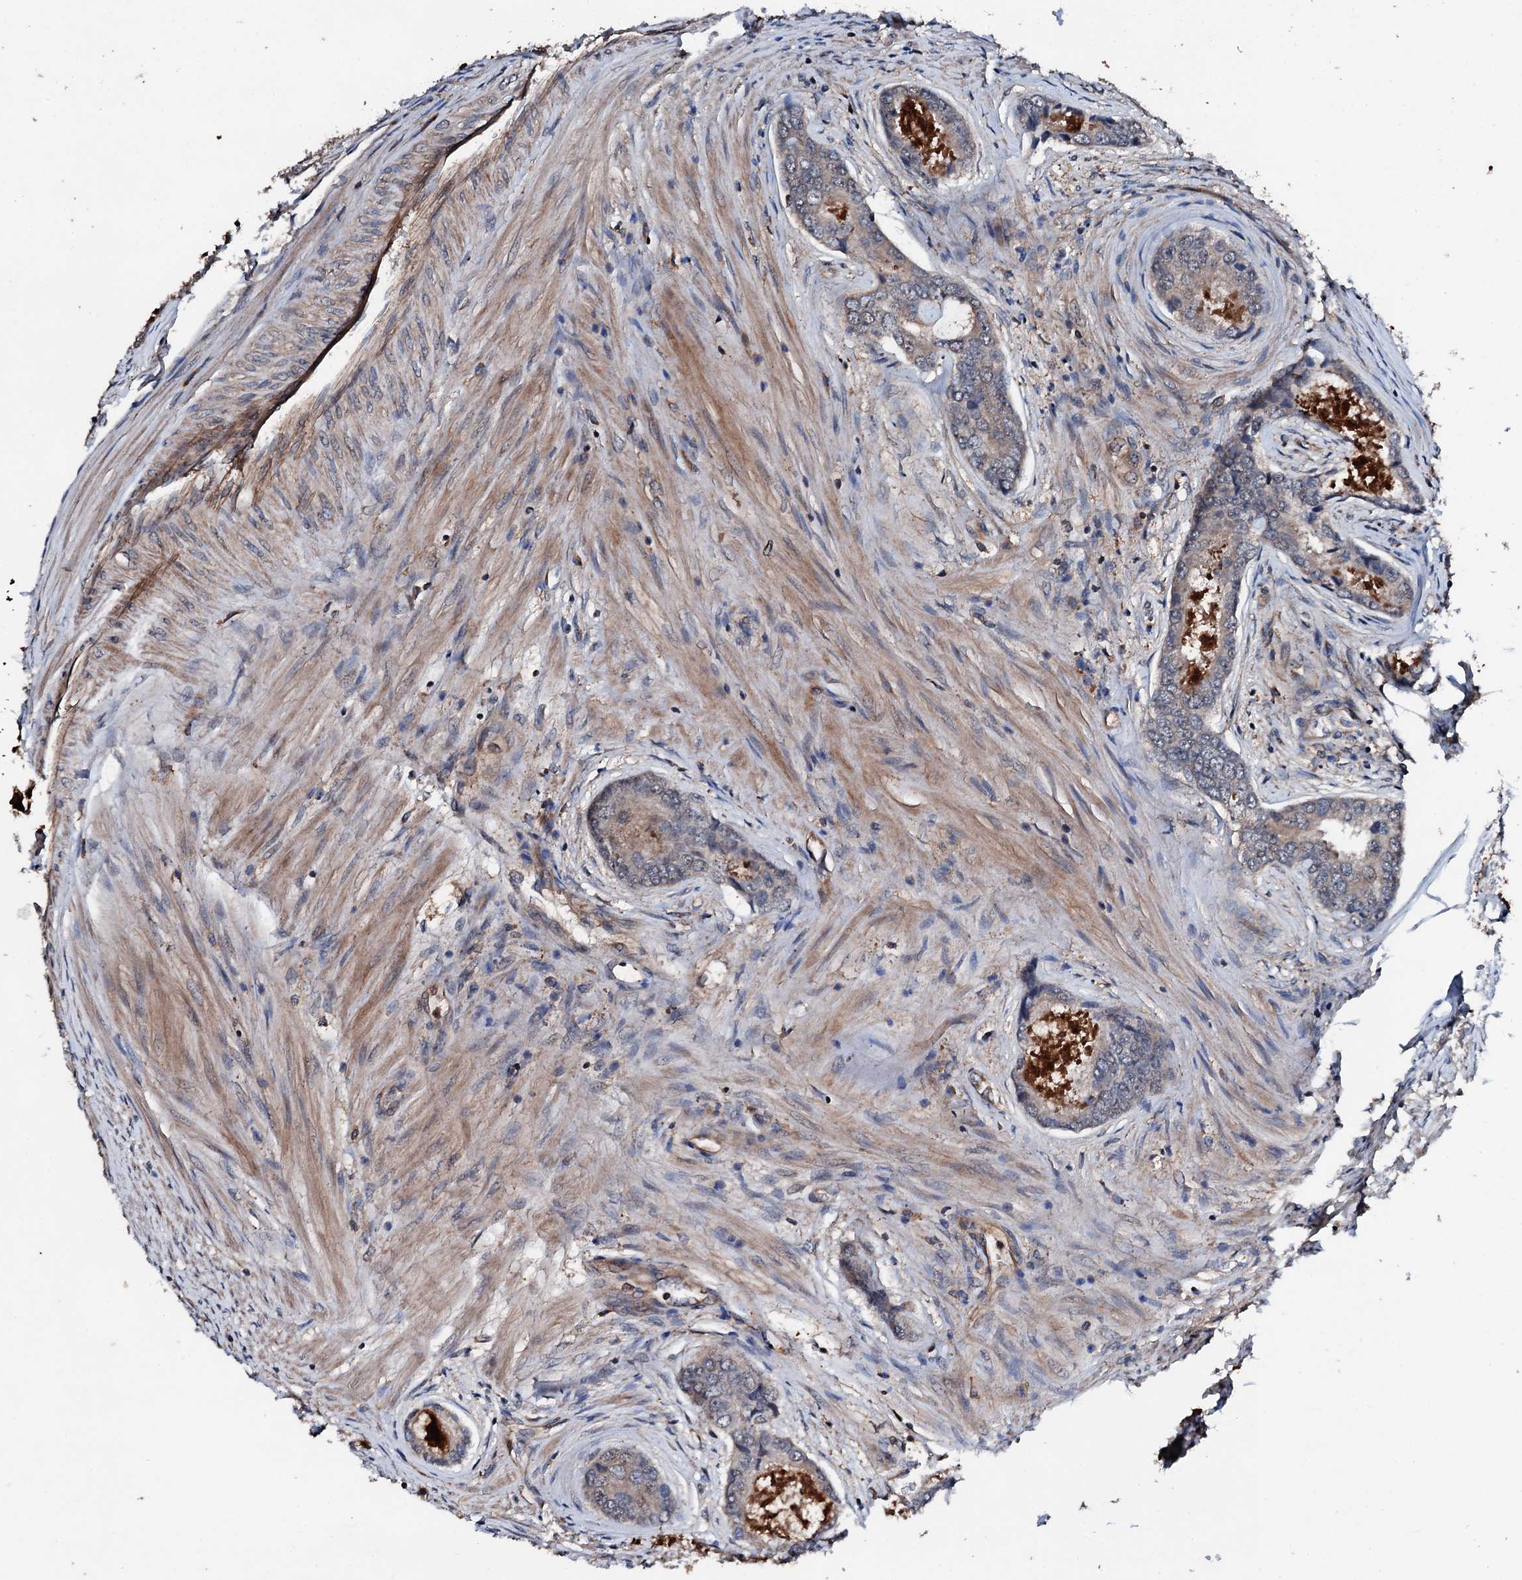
{"staining": {"intensity": "weak", "quantity": "<25%", "location": "cytoplasmic/membranous"}, "tissue": "prostate cancer", "cell_type": "Tumor cells", "image_type": "cancer", "snomed": [{"axis": "morphology", "description": "Adenocarcinoma, Low grade"}, {"axis": "topography", "description": "Prostate"}], "caption": "This is a photomicrograph of immunohistochemistry staining of prostate adenocarcinoma (low-grade), which shows no positivity in tumor cells.", "gene": "FGD4", "patient": {"sex": "male", "age": 68}}